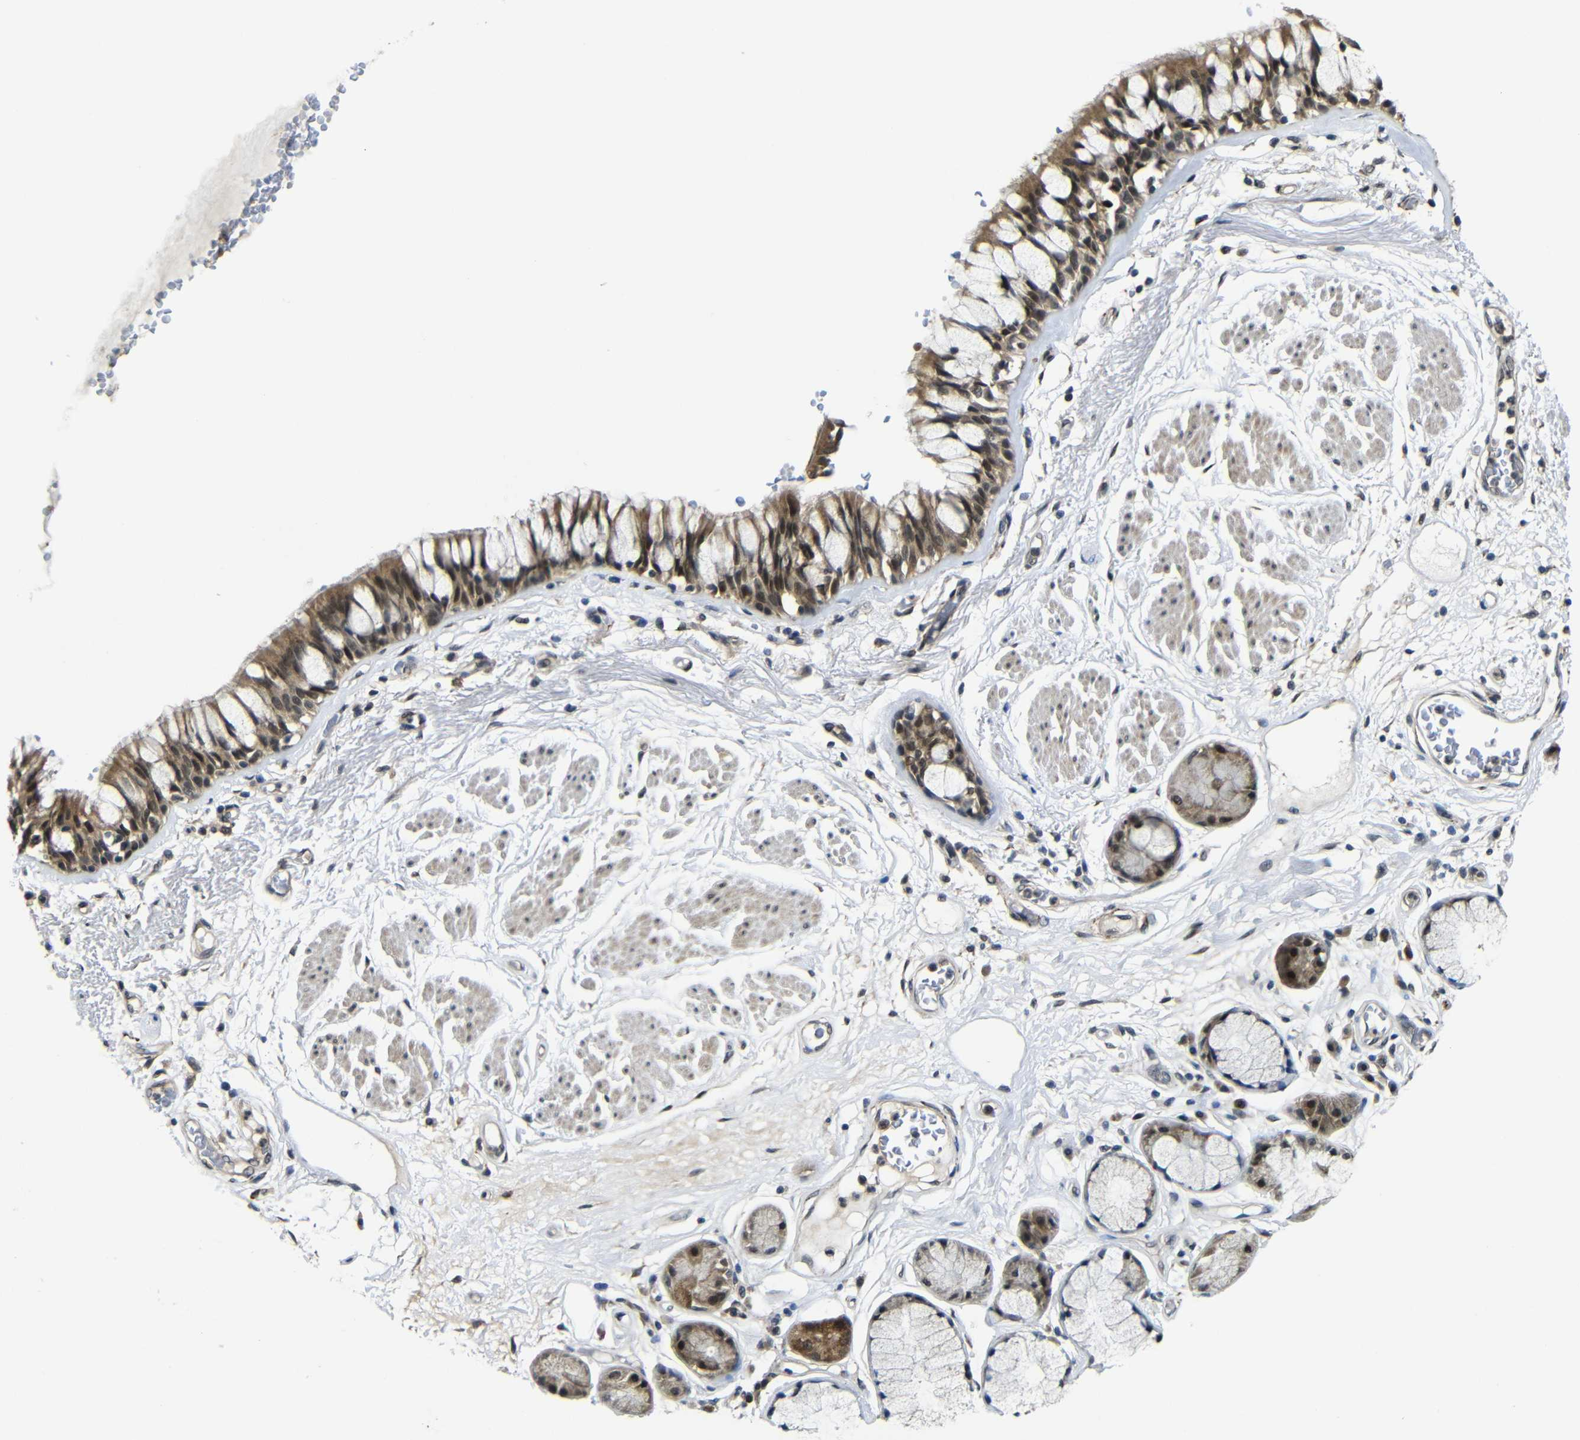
{"staining": {"intensity": "moderate", "quantity": ">75%", "location": "cytoplasmic/membranous,nuclear"}, "tissue": "bronchus", "cell_type": "Respiratory epithelial cells", "image_type": "normal", "snomed": [{"axis": "morphology", "description": "Normal tissue, NOS"}, {"axis": "topography", "description": "Bronchus"}], "caption": "This photomicrograph demonstrates immunohistochemistry (IHC) staining of normal human bronchus, with medium moderate cytoplasmic/membranous,nuclear expression in approximately >75% of respiratory epithelial cells.", "gene": "FAM172A", "patient": {"sex": "male", "age": 66}}